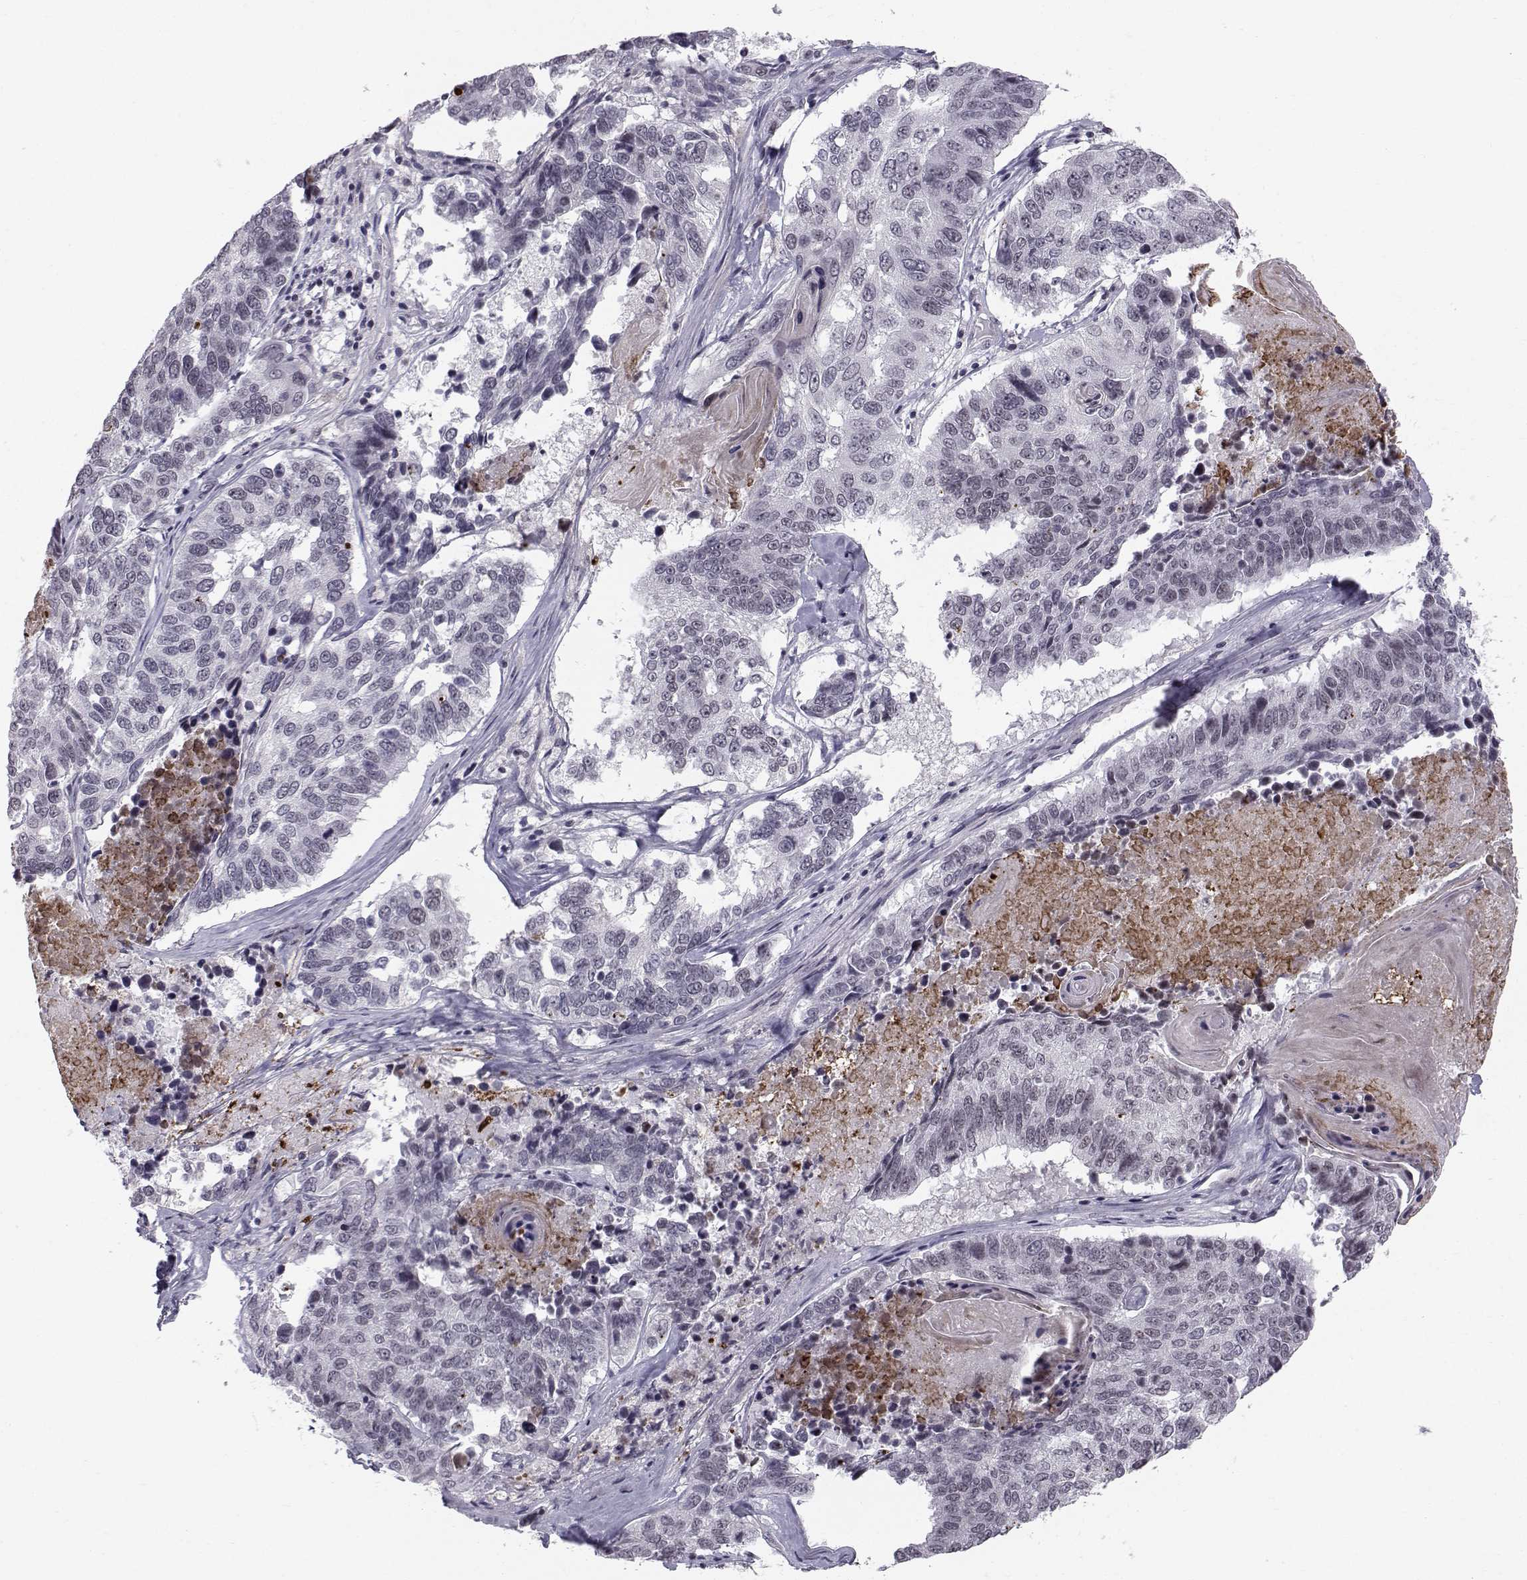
{"staining": {"intensity": "negative", "quantity": "none", "location": "none"}, "tissue": "lung cancer", "cell_type": "Tumor cells", "image_type": "cancer", "snomed": [{"axis": "morphology", "description": "Squamous cell carcinoma, NOS"}, {"axis": "topography", "description": "Lung"}], "caption": "DAB (3,3'-diaminobenzidine) immunohistochemical staining of human lung cancer (squamous cell carcinoma) exhibits no significant expression in tumor cells.", "gene": "MARCHF4", "patient": {"sex": "male", "age": 73}}